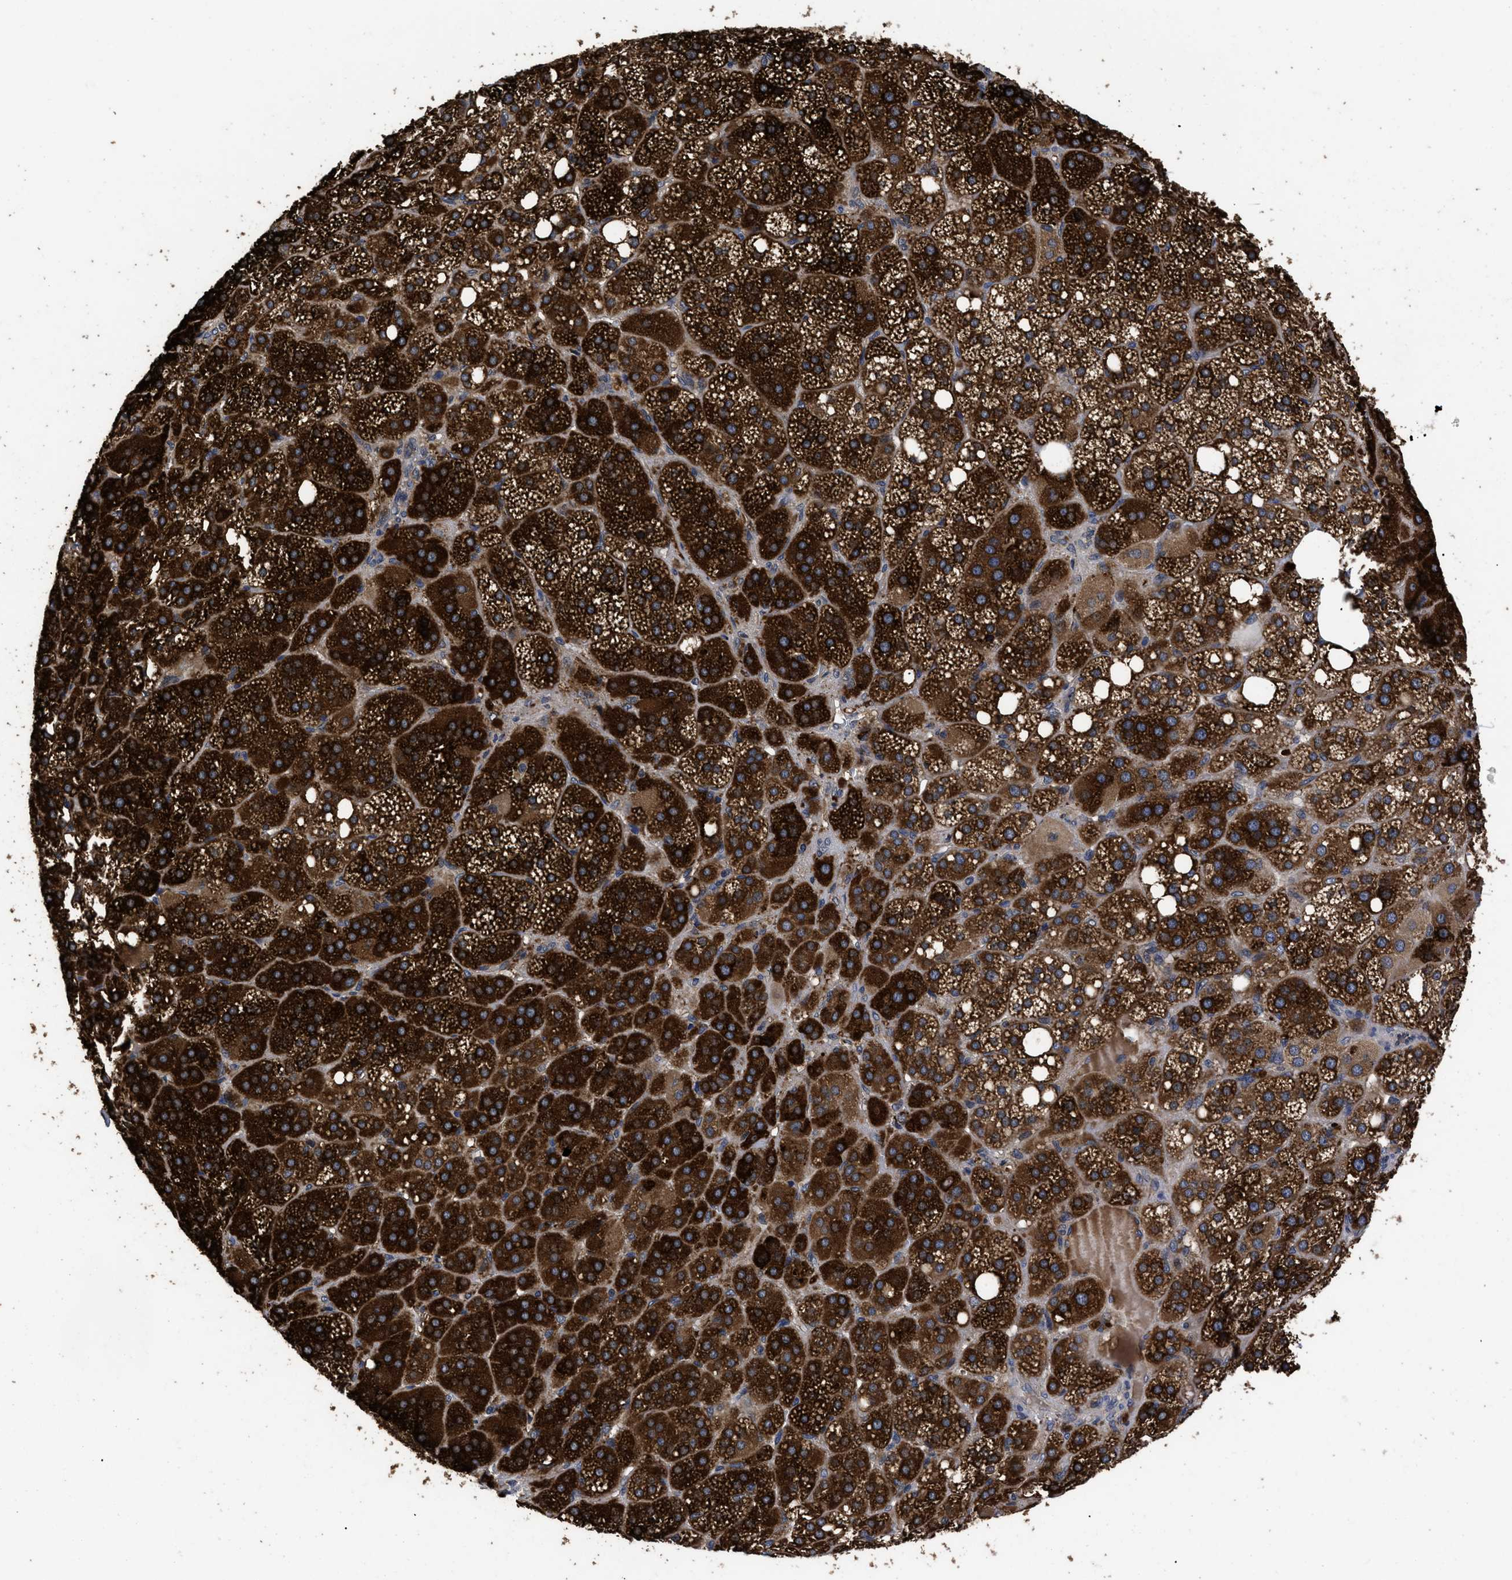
{"staining": {"intensity": "strong", "quantity": ">75%", "location": "cytoplasmic/membranous"}, "tissue": "adrenal gland", "cell_type": "Glandular cells", "image_type": "normal", "snomed": [{"axis": "morphology", "description": "Normal tissue, NOS"}, {"axis": "topography", "description": "Adrenal gland"}], "caption": "A brown stain shows strong cytoplasmic/membranous positivity of a protein in glandular cells of normal adrenal gland.", "gene": "LRRC3", "patient": {"sex": "female", "age": 59}}